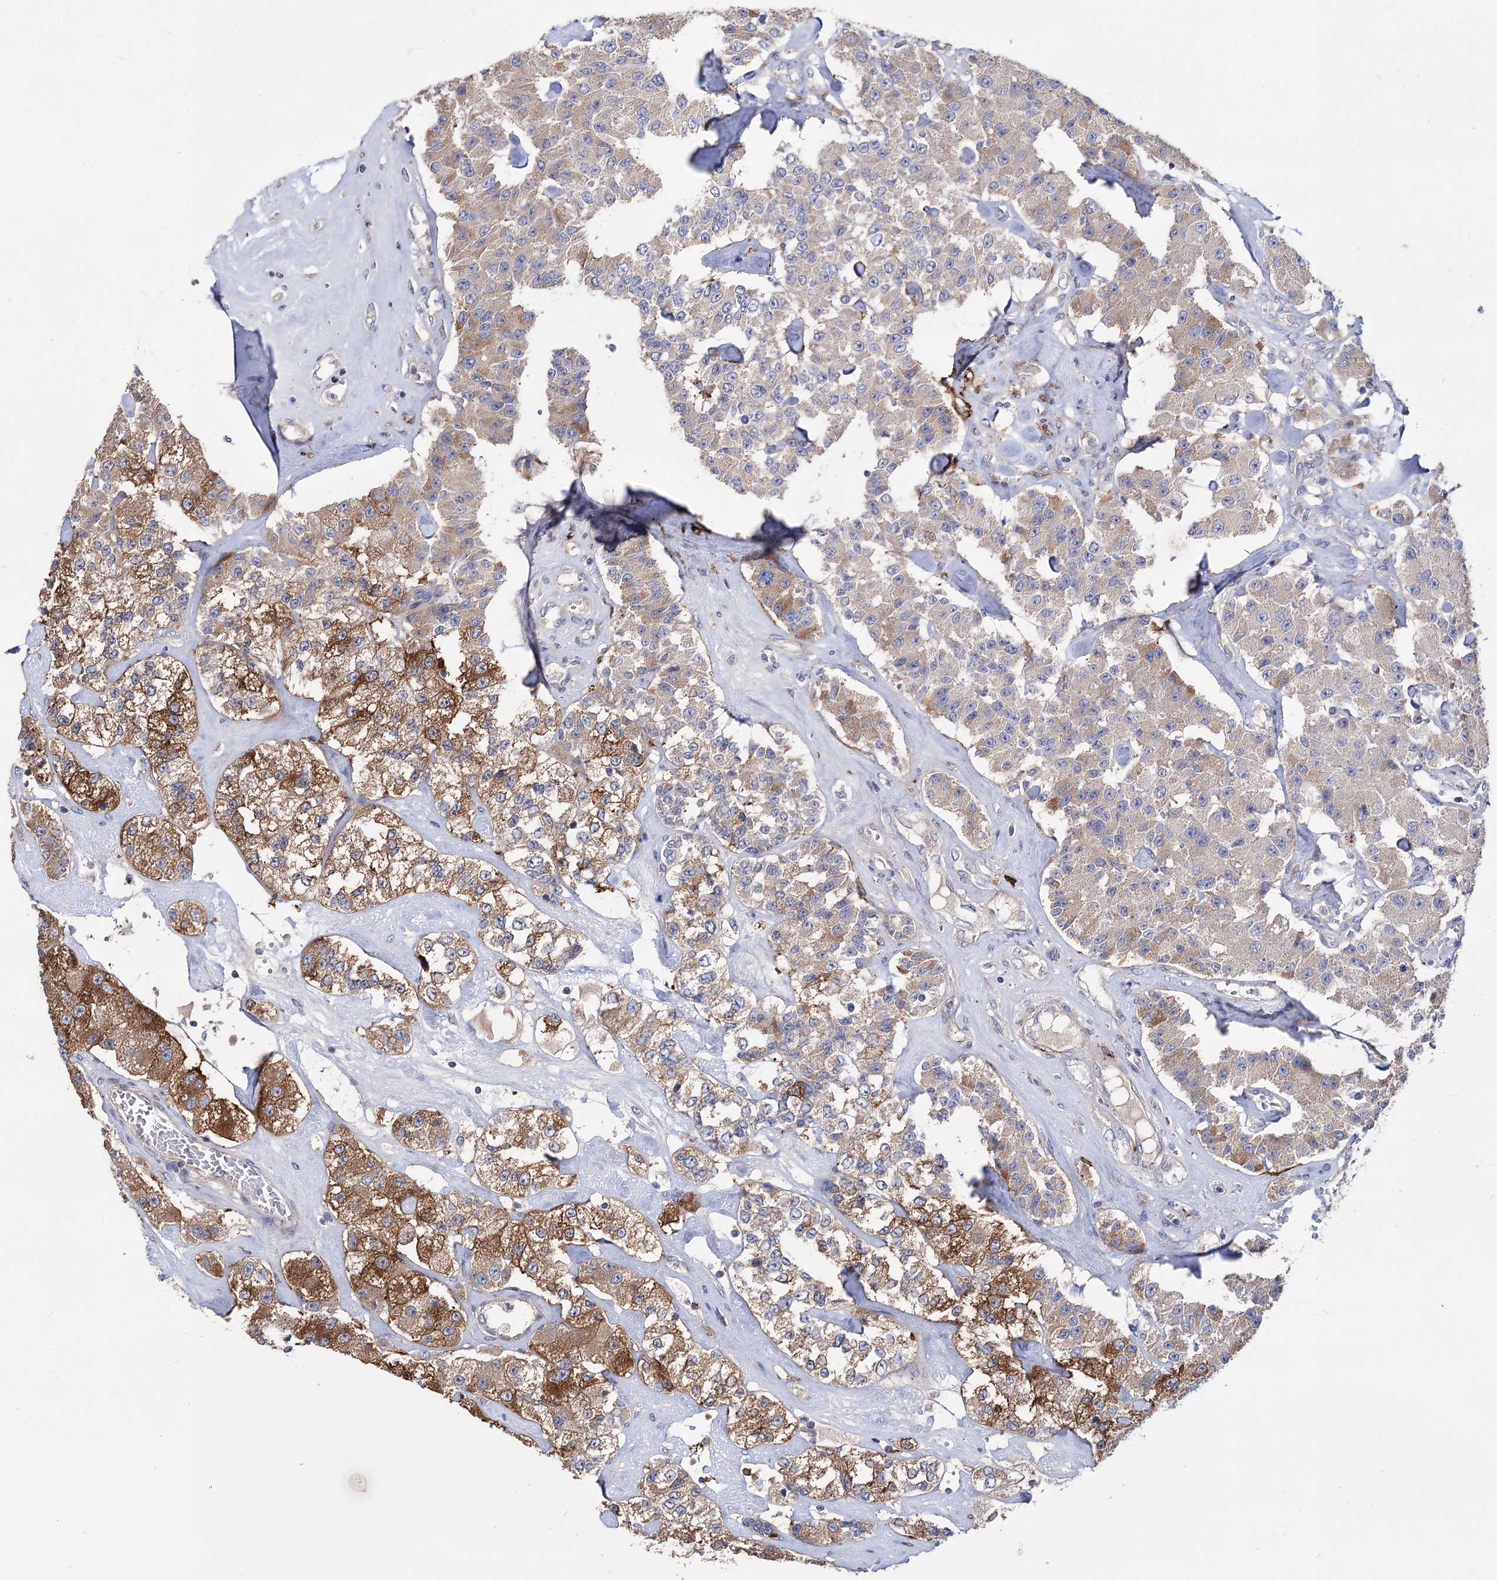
{"staining": {"intensity": "moderate", "quantity": "25%-75%", "location": "cytoplasmic/membranous"}, "tissue": "carcinoid", "cell_type": "Tumor cells", "image_type": "cancer", "snomed": [{"axis": "morphology", "description": "Carcinoid, malignant, NOS"}, {"axis": "topography", "description": "Pancreas"}], "caption": "This micrograph displays immunohistochemistry staining of carcinoid, with medium moderate cytoplasmic/membranous staining in approximately 25%-75% of tumor cells.", "gene": "BBS4", "patient": {"sex": "male", "age": 41}}